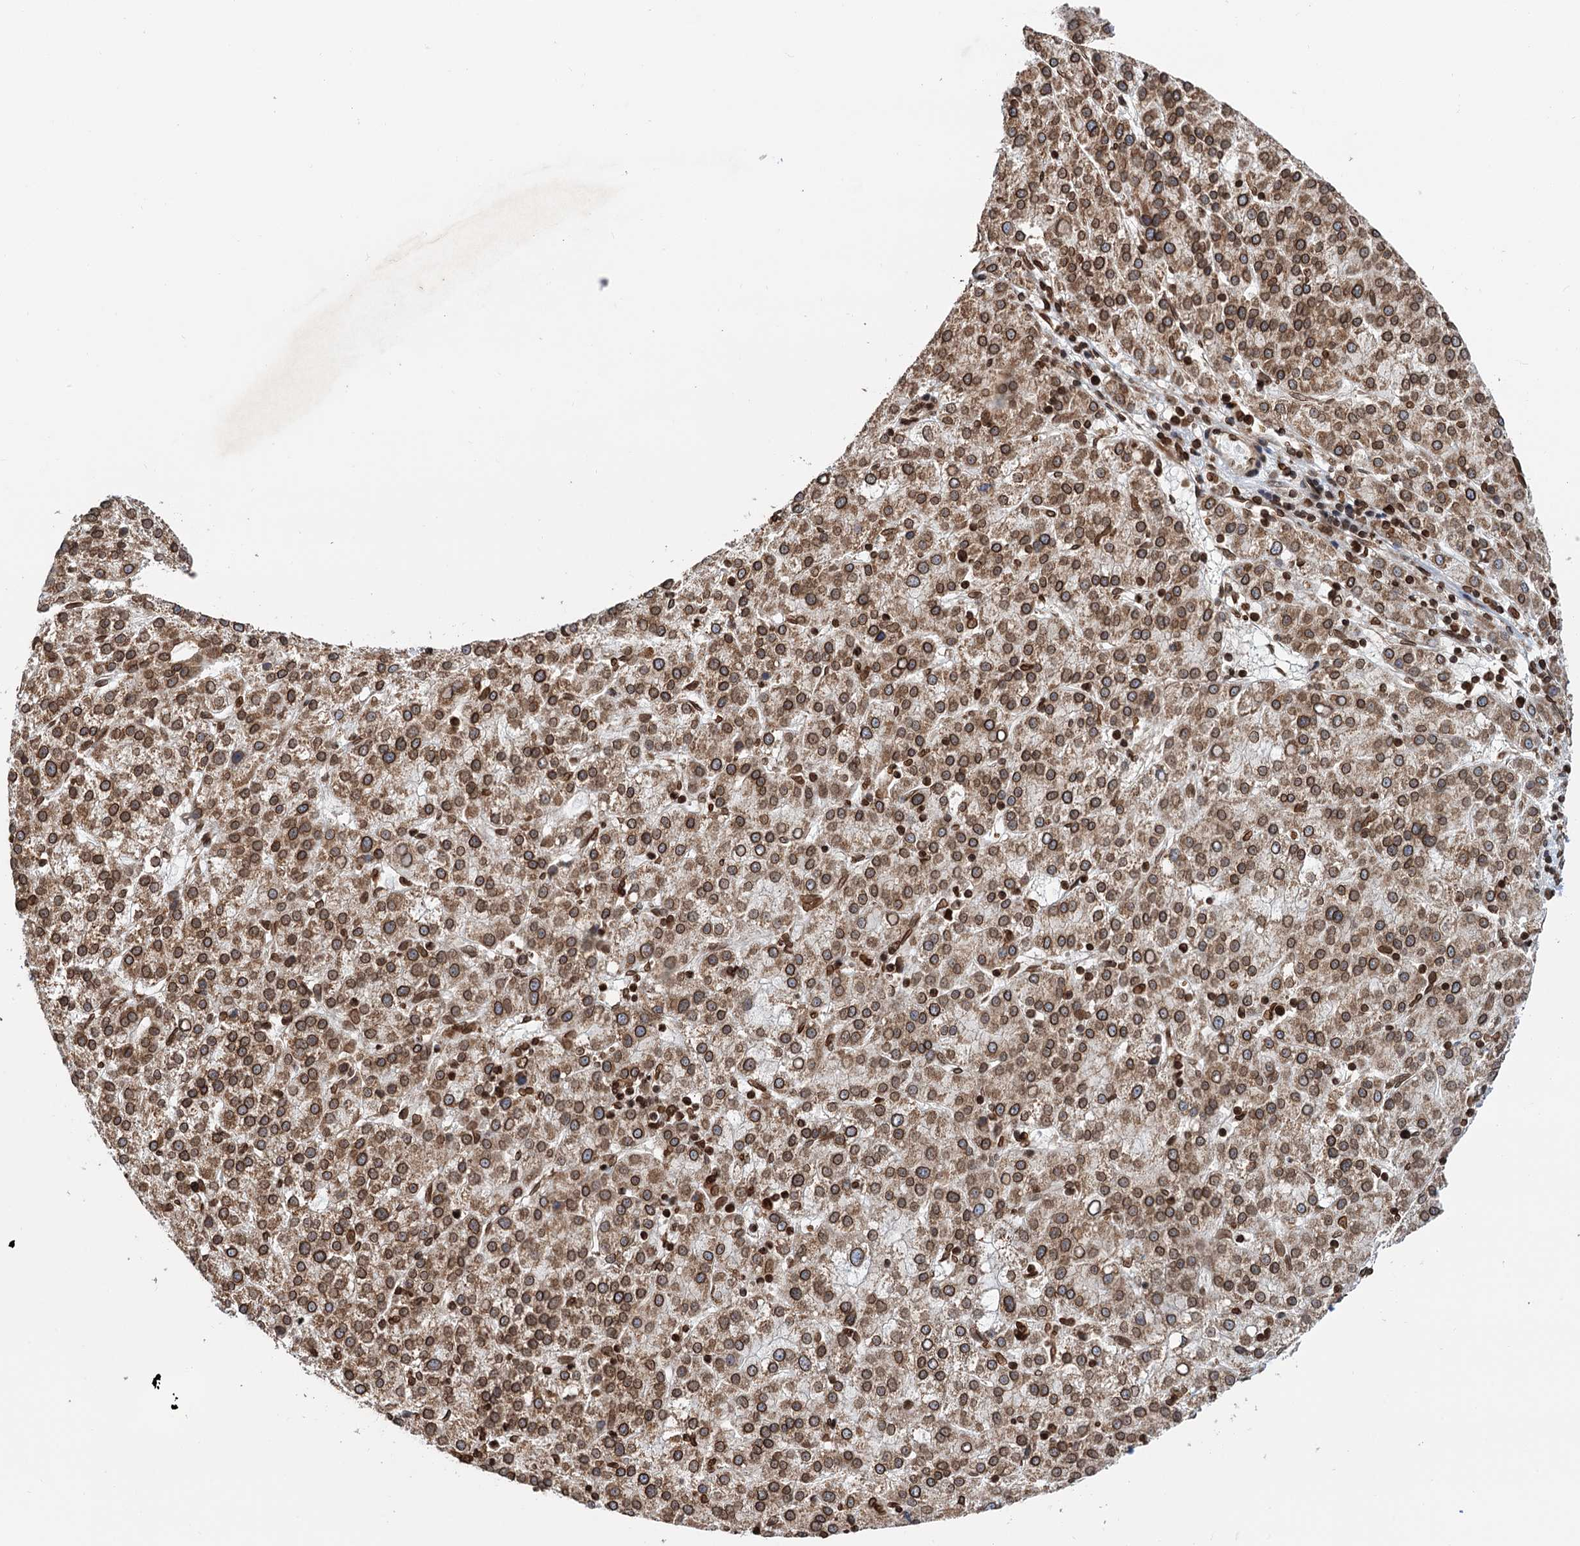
{"staining": {"intensity": "strong", "quantity": ">75%", "location": "cytoplasmic/membranous,nuclear"}, "tissue": "liver cancer", "cell_type": "Tumor cells", "image_type": "cancer", "snomed": [{"axis": "morphology", "description": "Carcinoma, Hepatocellular, NOS"}, {"axis": "topography", "description": "Liver"}], "caption": "A histopathology image of liver cancer (hepatocellular carcinoma) stained for a protein exhibits strong cytoplasmic/membranous and nuclear brown staining in tumor cells.", "gene": "ZC3H13", "patient": {"sex": "female", "age": 58}}